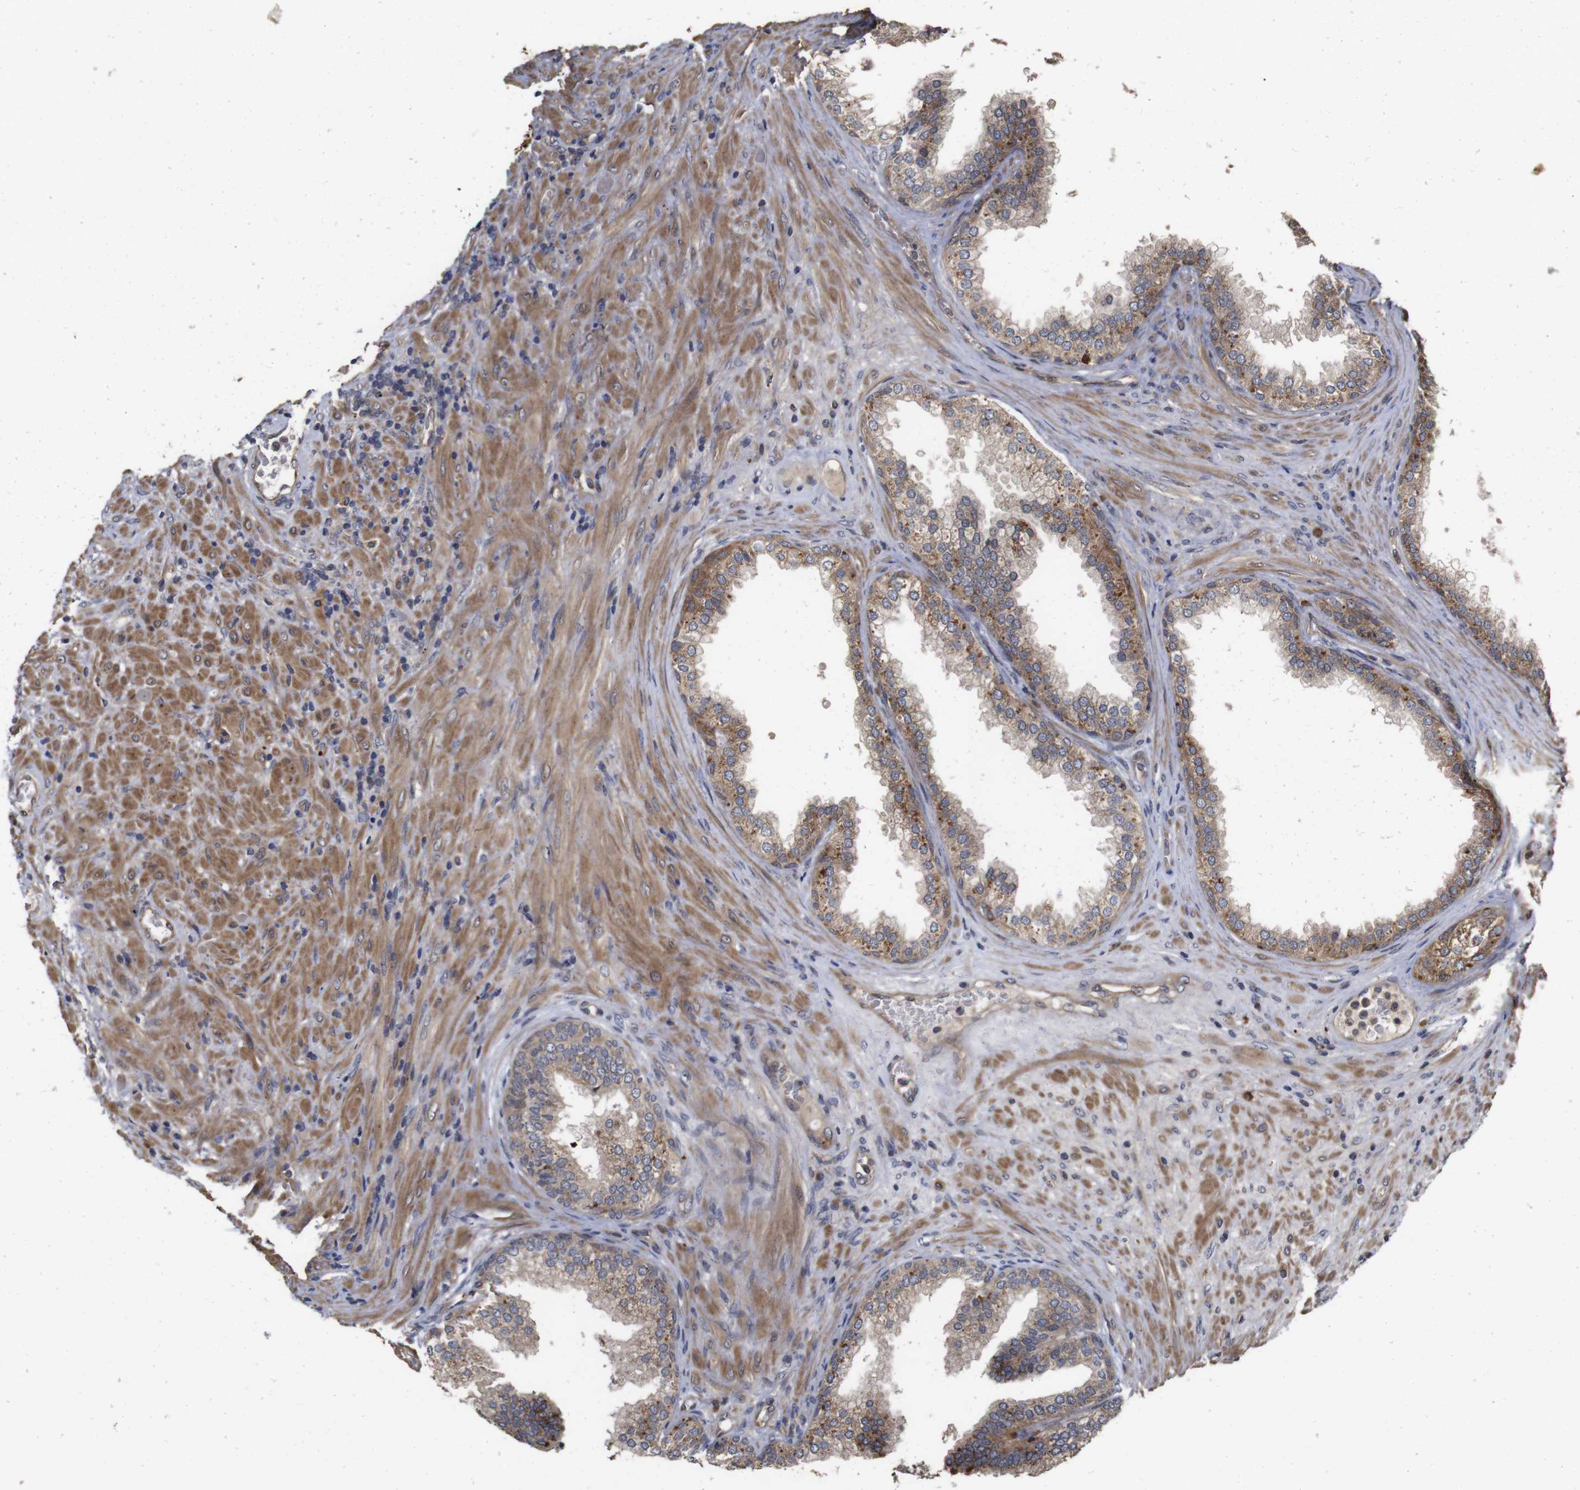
{"staining": {"intensity": "moderate", "quantity": "25%-75%", "location": "cytoplasmic/membranous"}, "tissue": "prostate", "cell_type": "Glandular cells", "image_type": "normal", "snomed": [{"axis": "morphology", "description": "Normal tissue, NOS"}, {"axis": "topography", "description": "Prostate"}], "caption": "The photomicrograph reveals immunohistochemical staining of unremarkable prostate. There is moderate cytoplasmic/membranous expression is appreciated in approximately 25%-75% of glandular cells.", "gene": "PTPN14", "patient": {"sex": "male", "age": 76}}